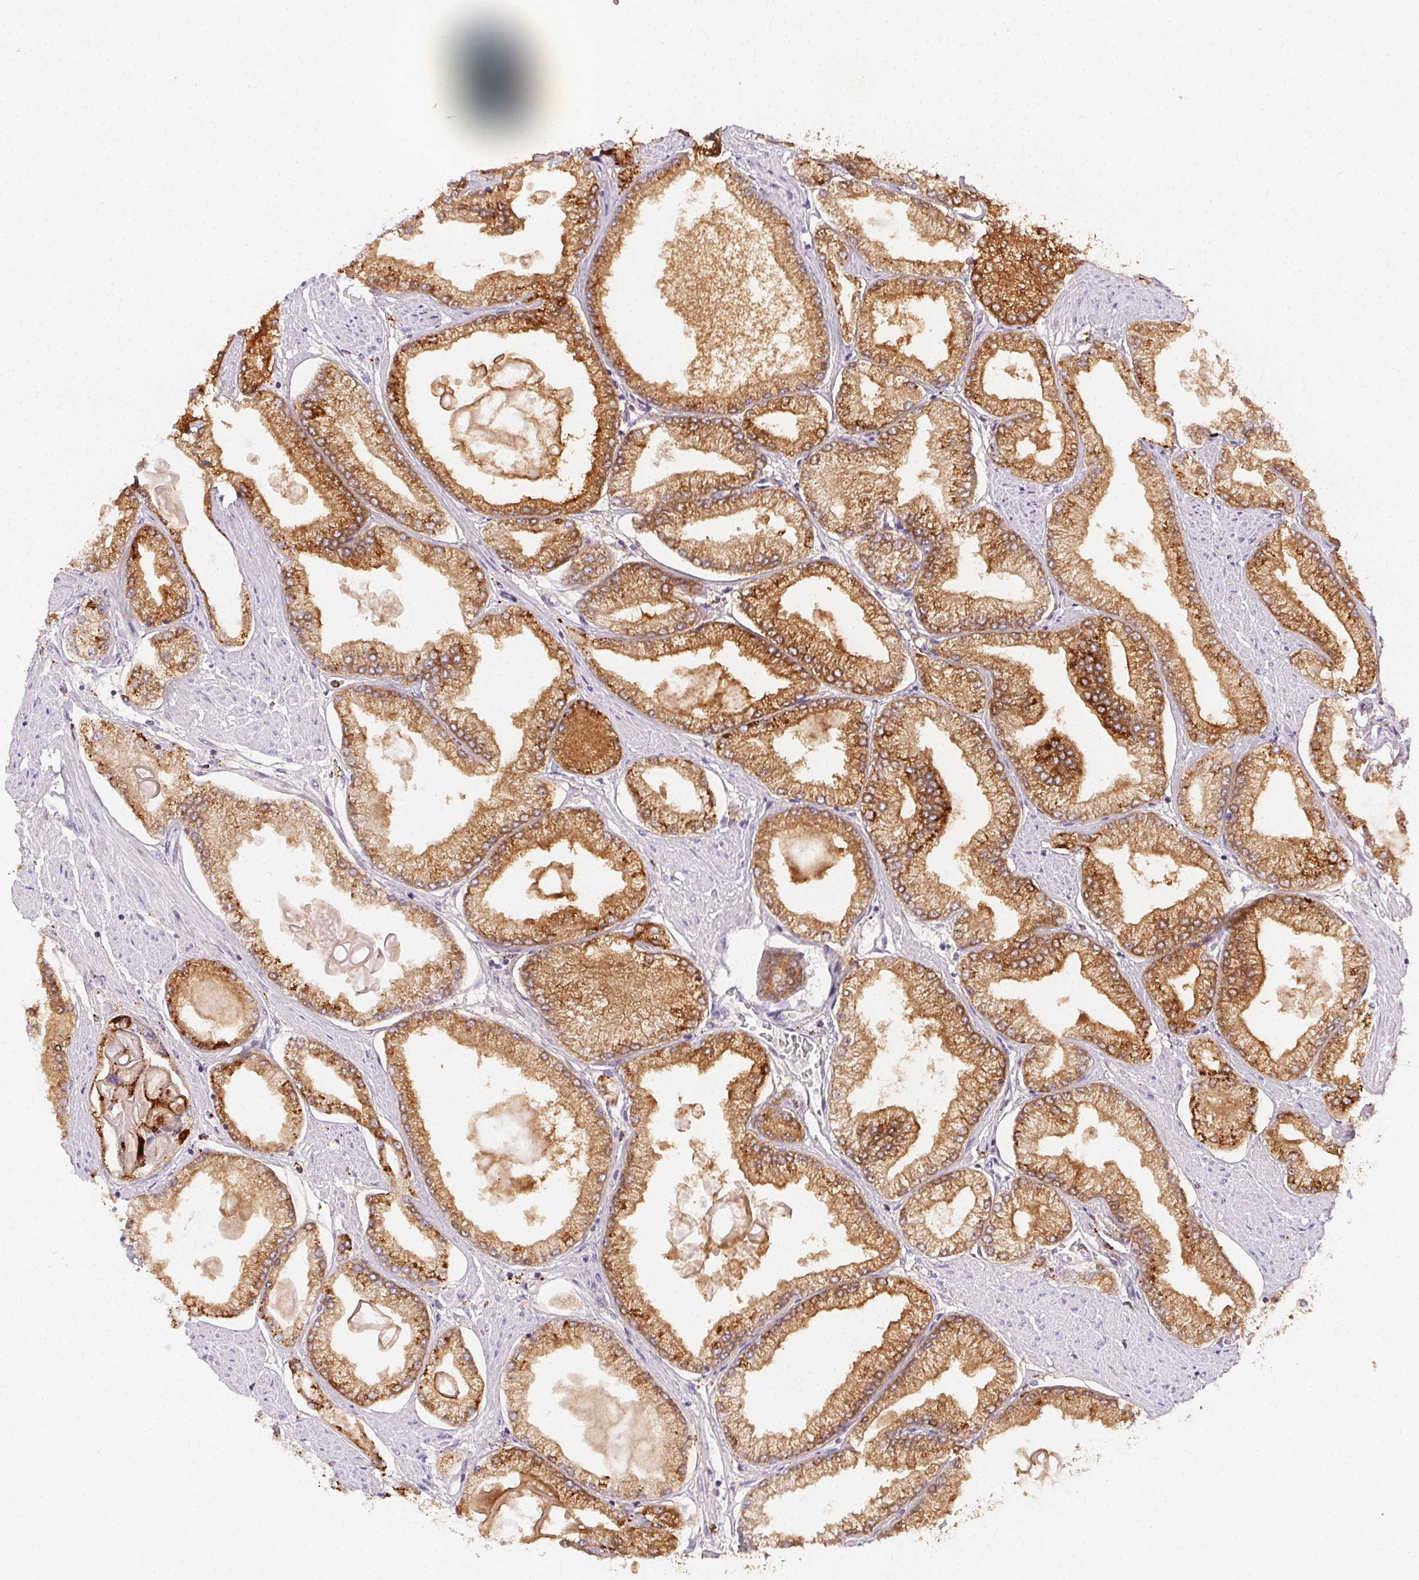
{"staining": {"intensity": "strong", "quantity": ">75%", "location": "cytoplasmic/membranous"}, "tissue": "prostate cancer", "cell_type": "Tumor cells", "image_type": "cancer", "snomed": [{"axis": "morphology", "description": "Adenocarcinoma, High grade"}, {"axis": "topography", "description": "Prostate"}], "caption": "A brown stain highlights strong cytoplasmic/membranous positivity of a protein in prostate adenocarcinoma (high-grade) tumor cells.", "gene": "SCPEP1", "patient": {"sex": "male", "age": 68}}